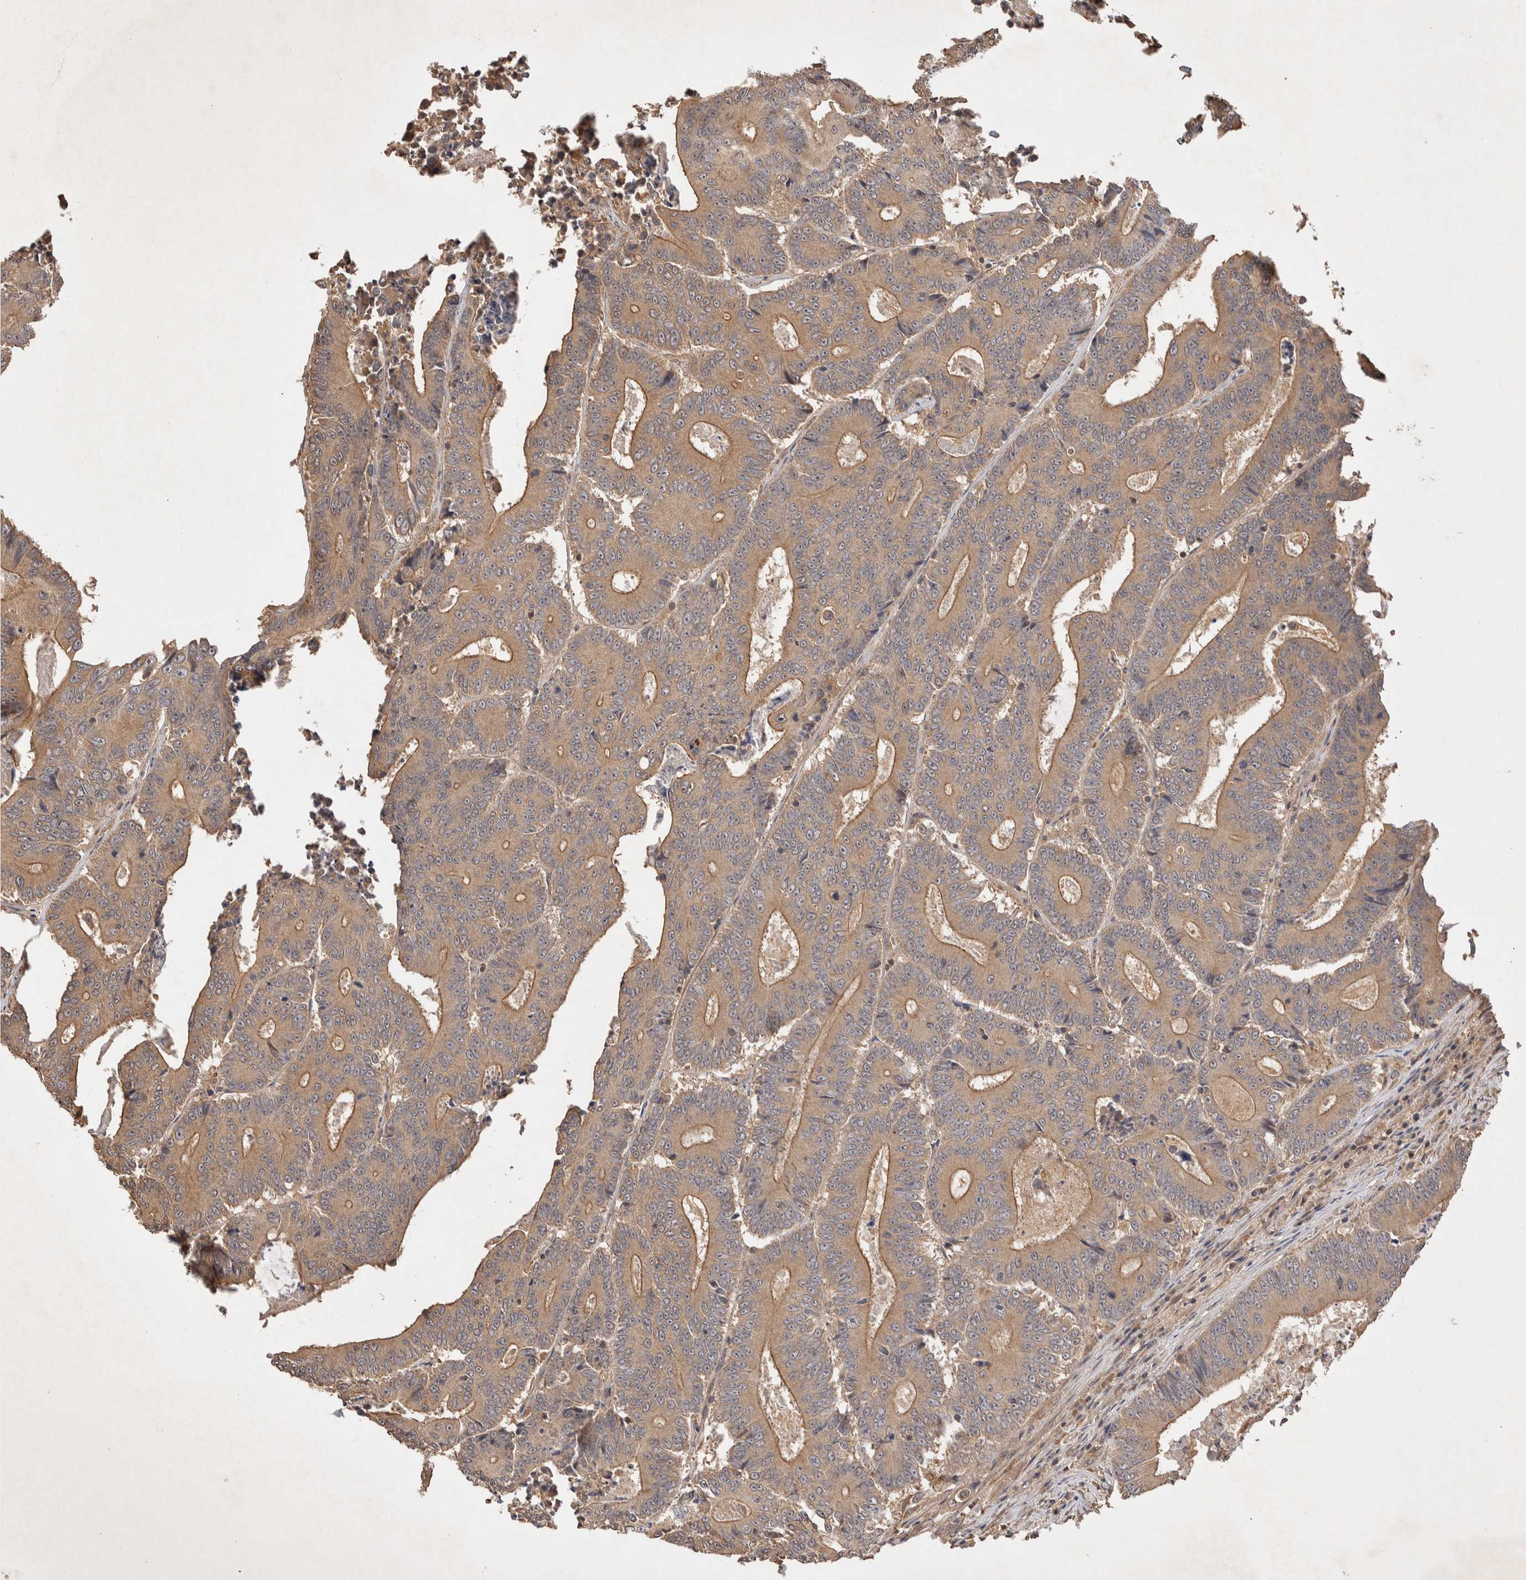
{"staining": {"intensity": "moderate", "quantity": ">75%", "location": "cytoplasmic/membranous"}, "tissue": "colorectal cancer", "cell_type": "Tumor cells", "image_type": "cancer", "snomed": [{"axis": "morphology", "description": "Adenocarcinoma, NOS"}, {"axis": "topography", "description": "Colon"}], "caption": "A histopathology image showing moderate cytoplasmic/membranous expression in about >75% of tumor cells in colorectal adenocarcinoma, as visualized by brown immunohistochemical staining.", "gene": "NSMAF", "patient": {"sex": "male", "age": 83}}